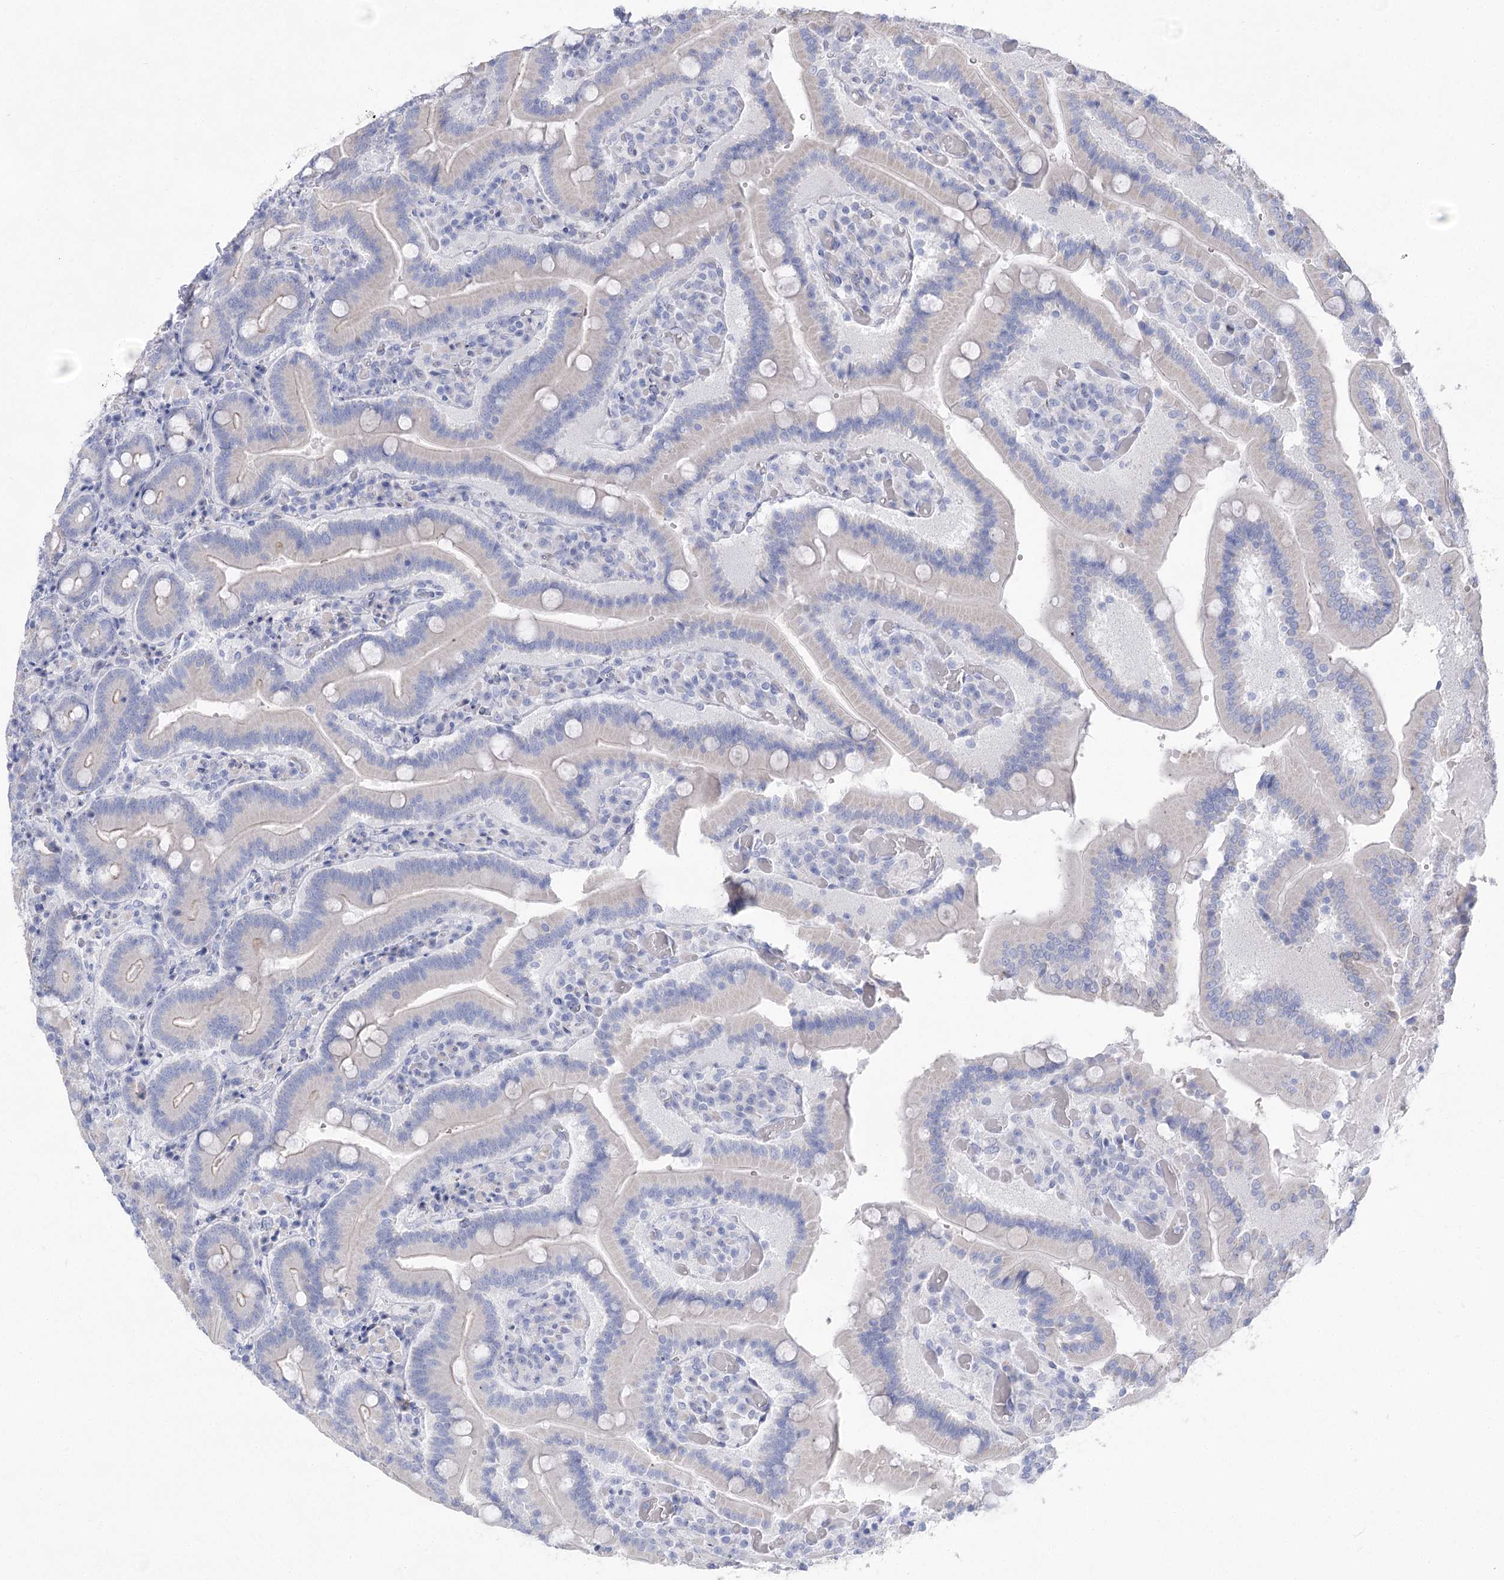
{"staining": {"intensity": "negative", "quantity": "none", "location": "none"}, "tissue": "duodenum", "cell_type": "Glandular cells", "image_type": "normal", "snomed": [{"axis": "morphology", "description": "Normal tissue, NOS"}, {"axis": "topography", "description": "Duodenum"}], "caption": "Human duodenum stained for a protein using IHC demonstrates no staining in glandular cells.", "gene": "WDR74", "patient": {"sex": "female", "age": 62}}